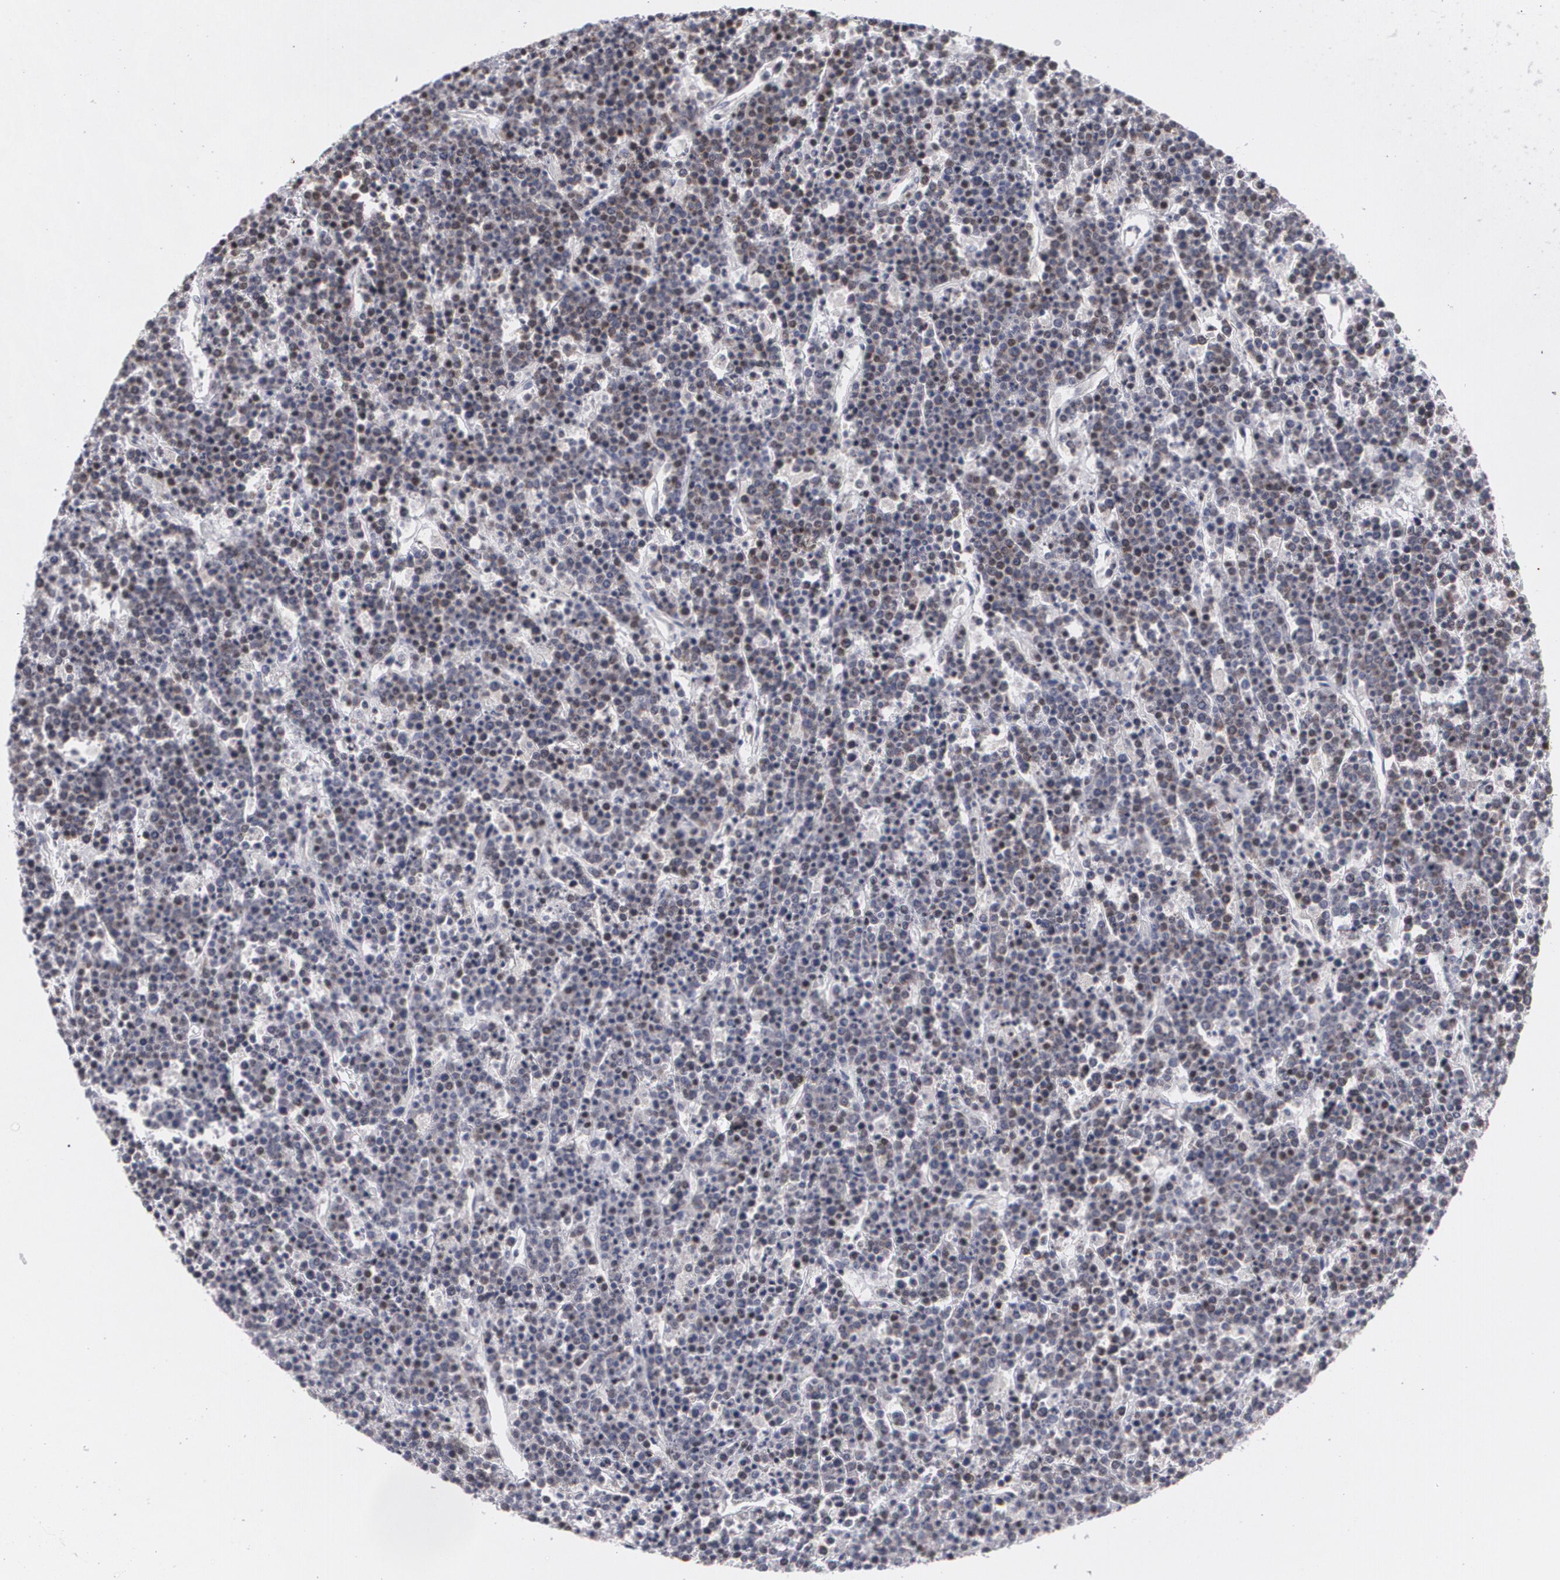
{"staining": {"intensity": "strong", "quantity": ">75%", "location": "nuclear"}, "tissue": "lymphoma", "cell_type": "Tumor cells", "image_type": "cancer", "snomed": [{"axis": "morphology", "description": "Malignant lymphoma, non-Hodgkin's type, High grade"}, {"axis": "topography", "description": "Ovary"}], "caption": "Immunohistochemistry (DAB (3,3'-diaminobenzidine)) staining of lymphoma reveals strong nuclear protein positivity in about >75% of tumor cells.", "gene": "MCL1", "patient": {"sex": "female", "age": 56}}